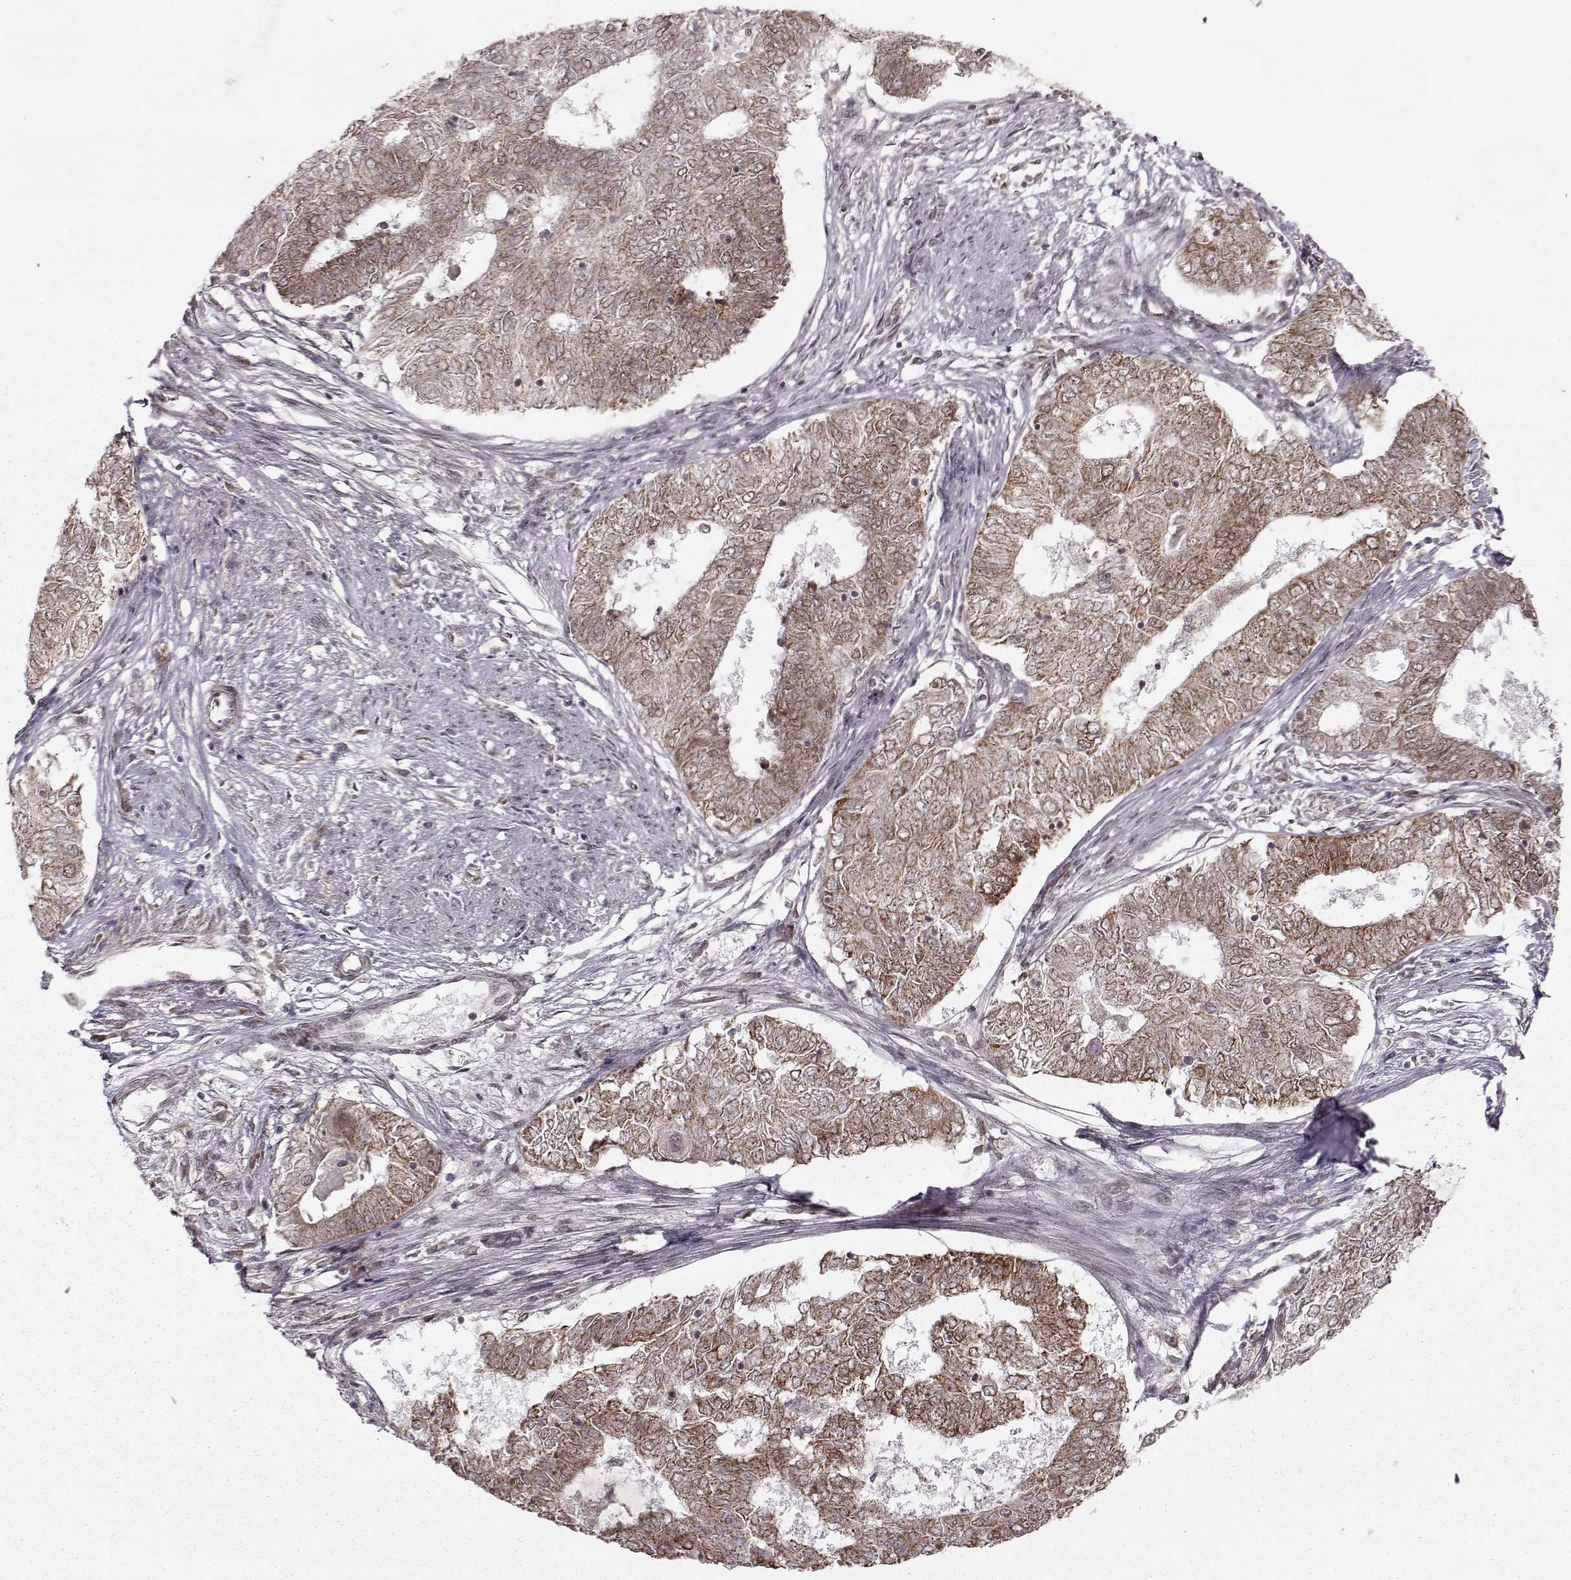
{"staining": {"intensity": "strong", "quantity": ">75%", "location": "cytoplasmic/membranous"}, "tissue": "endometrial cancer", "cell_type": "Tumor cells", "image_type": "cancer", "snomed": [{"axis": "morphology", "description": "Adenocarcinoma, NOS"}, {"axis": "topography", "description": "Endometrium"}], "caption": "A histopathology image of human adenocarcinoma (endometrial) stained for a protein shows strong cytoplasmic/membranous brown staining in tumor cells. The staining is performed using DAB (3,3'-diaminobenzidine) brown chromogen to label protein expression. The nuclei are counter-stained blue using hematoxylin.", "gene": "RAI1", "patient": {"sex": "female", "age": 62}}